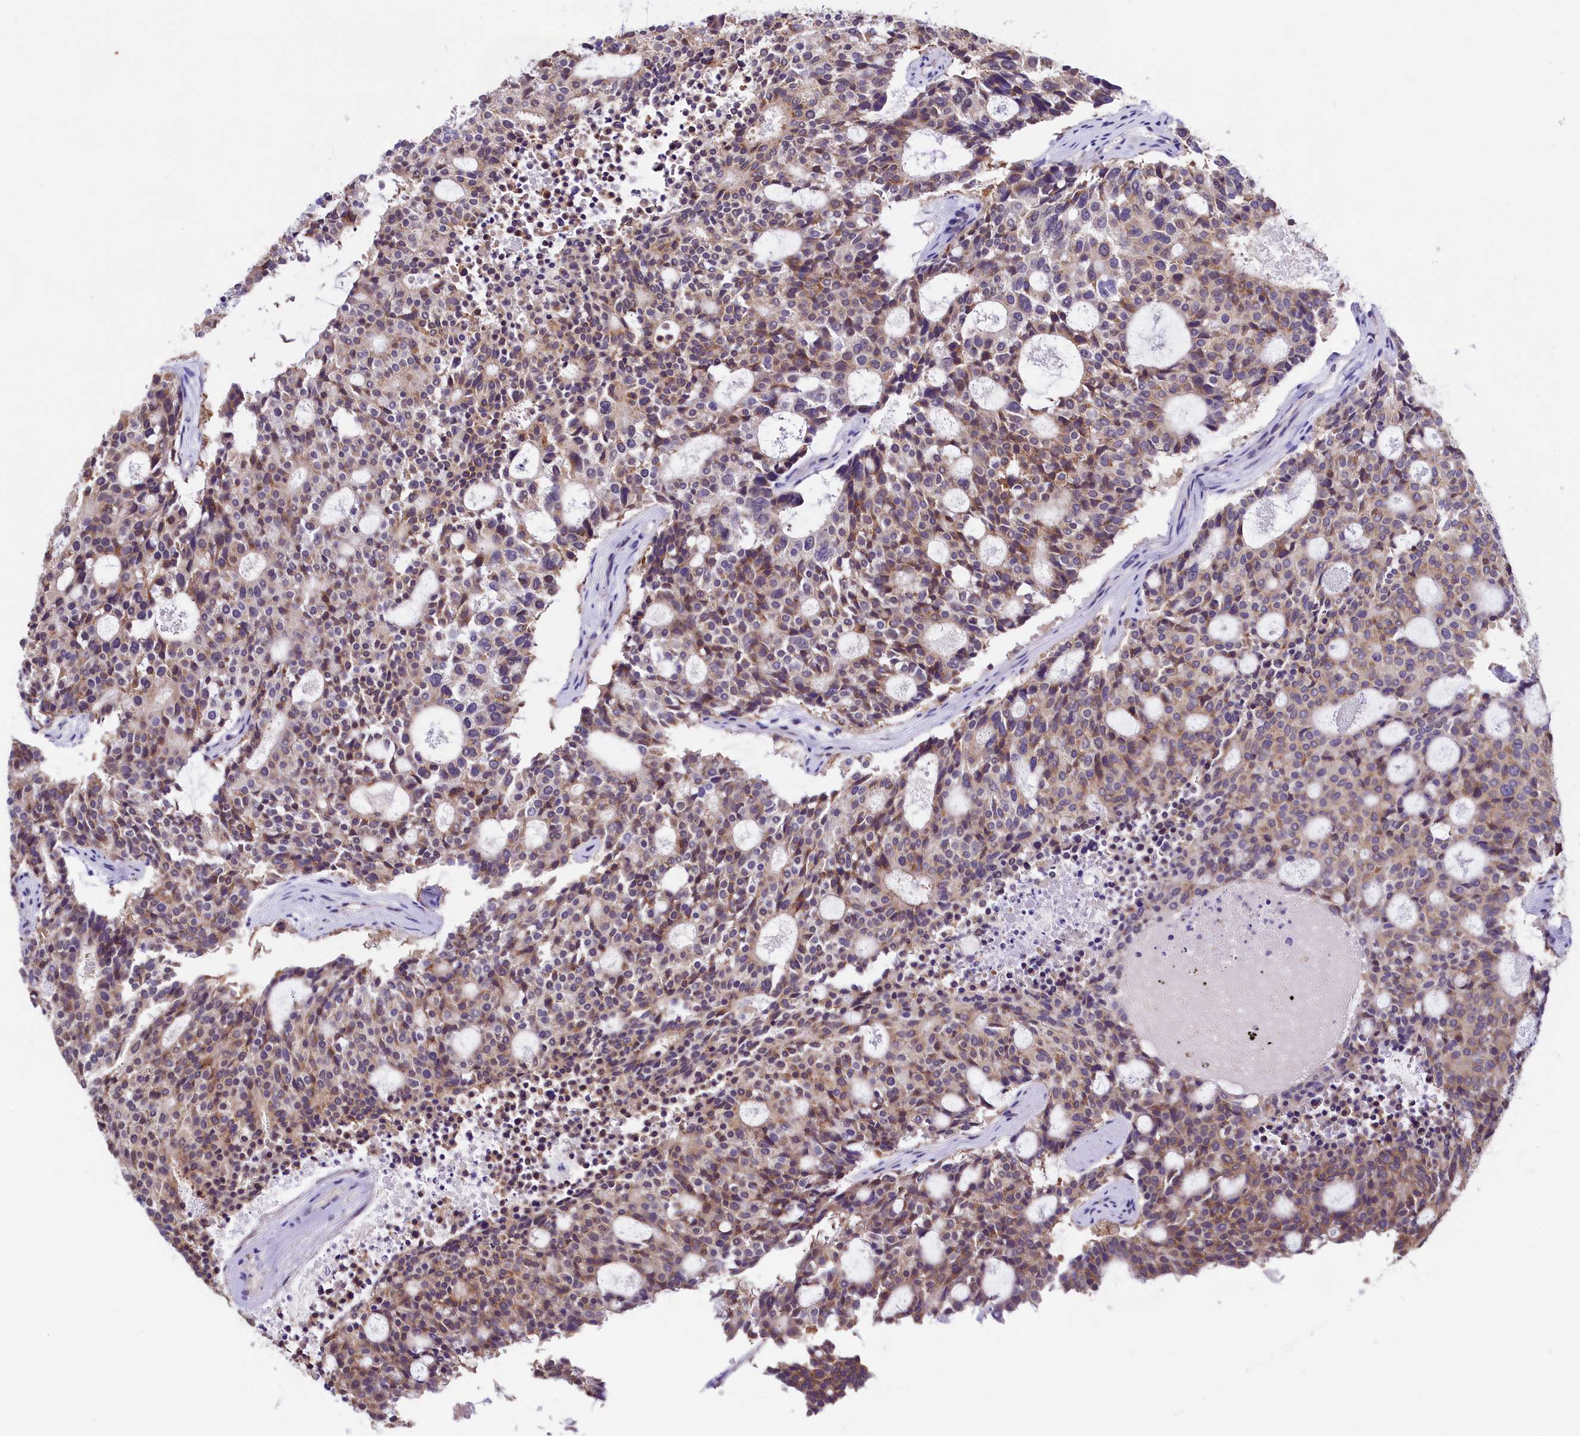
{"staining": {"intensity": "moderate", "quantity": ">75%", "location": "cytoplasmic/membranous"}, "tissue": "carcinoid", "cell_type": "Tumor cells", "image_type": "cancer", "snomed": [{"axis": "morphology", "description": "Carcinoid, malignant, NOS"}, {"axis": "topography", "description": "Pancreas"}], "caption": "Moderate cytoplasmic/membranous staining is present in approximately >75% of tumor cells in malignant carcinoid.", "gene": "SEC24C", "patient": {"sex": "female", "age": 54}}